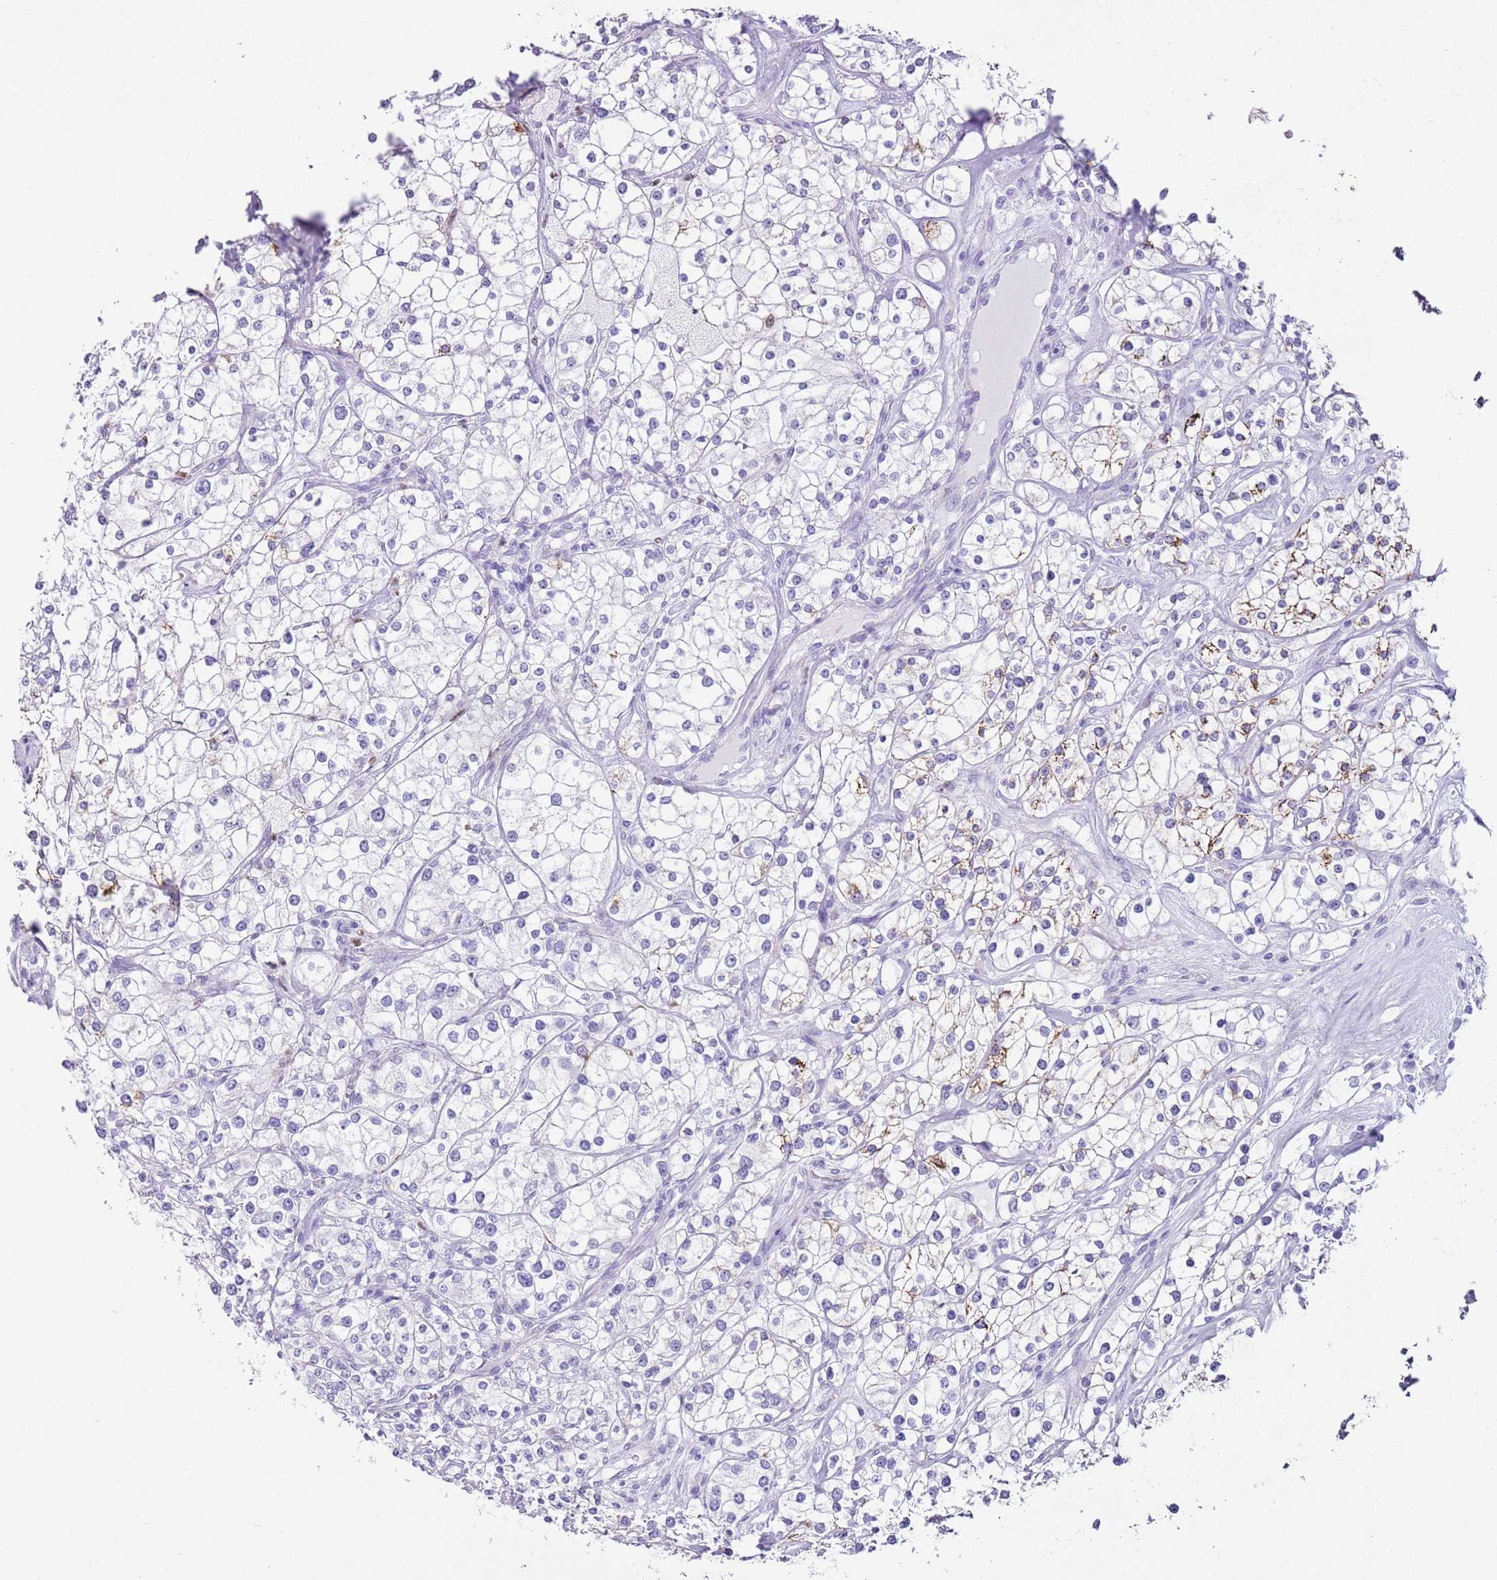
{"staining": {"intensity": "moderate", "quantity": "<25%", "location": "cytoplasmic/membranous"}, "tissue": "renal cancer", "cell_type": "Tumor cells", "image_type": "cancer", "snomed": [{"axis": "morphology", "description": "Adenocarcinoma, NOS"}, {"axis": "topography", "description": "Kidney"}], "caption": "Immunohistochemistry (IHC) photomicrograph of human adenocarcinoma (renal) stained for a protein (brown), which displays low levels of moderate cytoplasmic/membranous expression in about <25% of tumor cells.", "gene": "SLC7A14", "patient": {"sex": "male", "age": 77}}